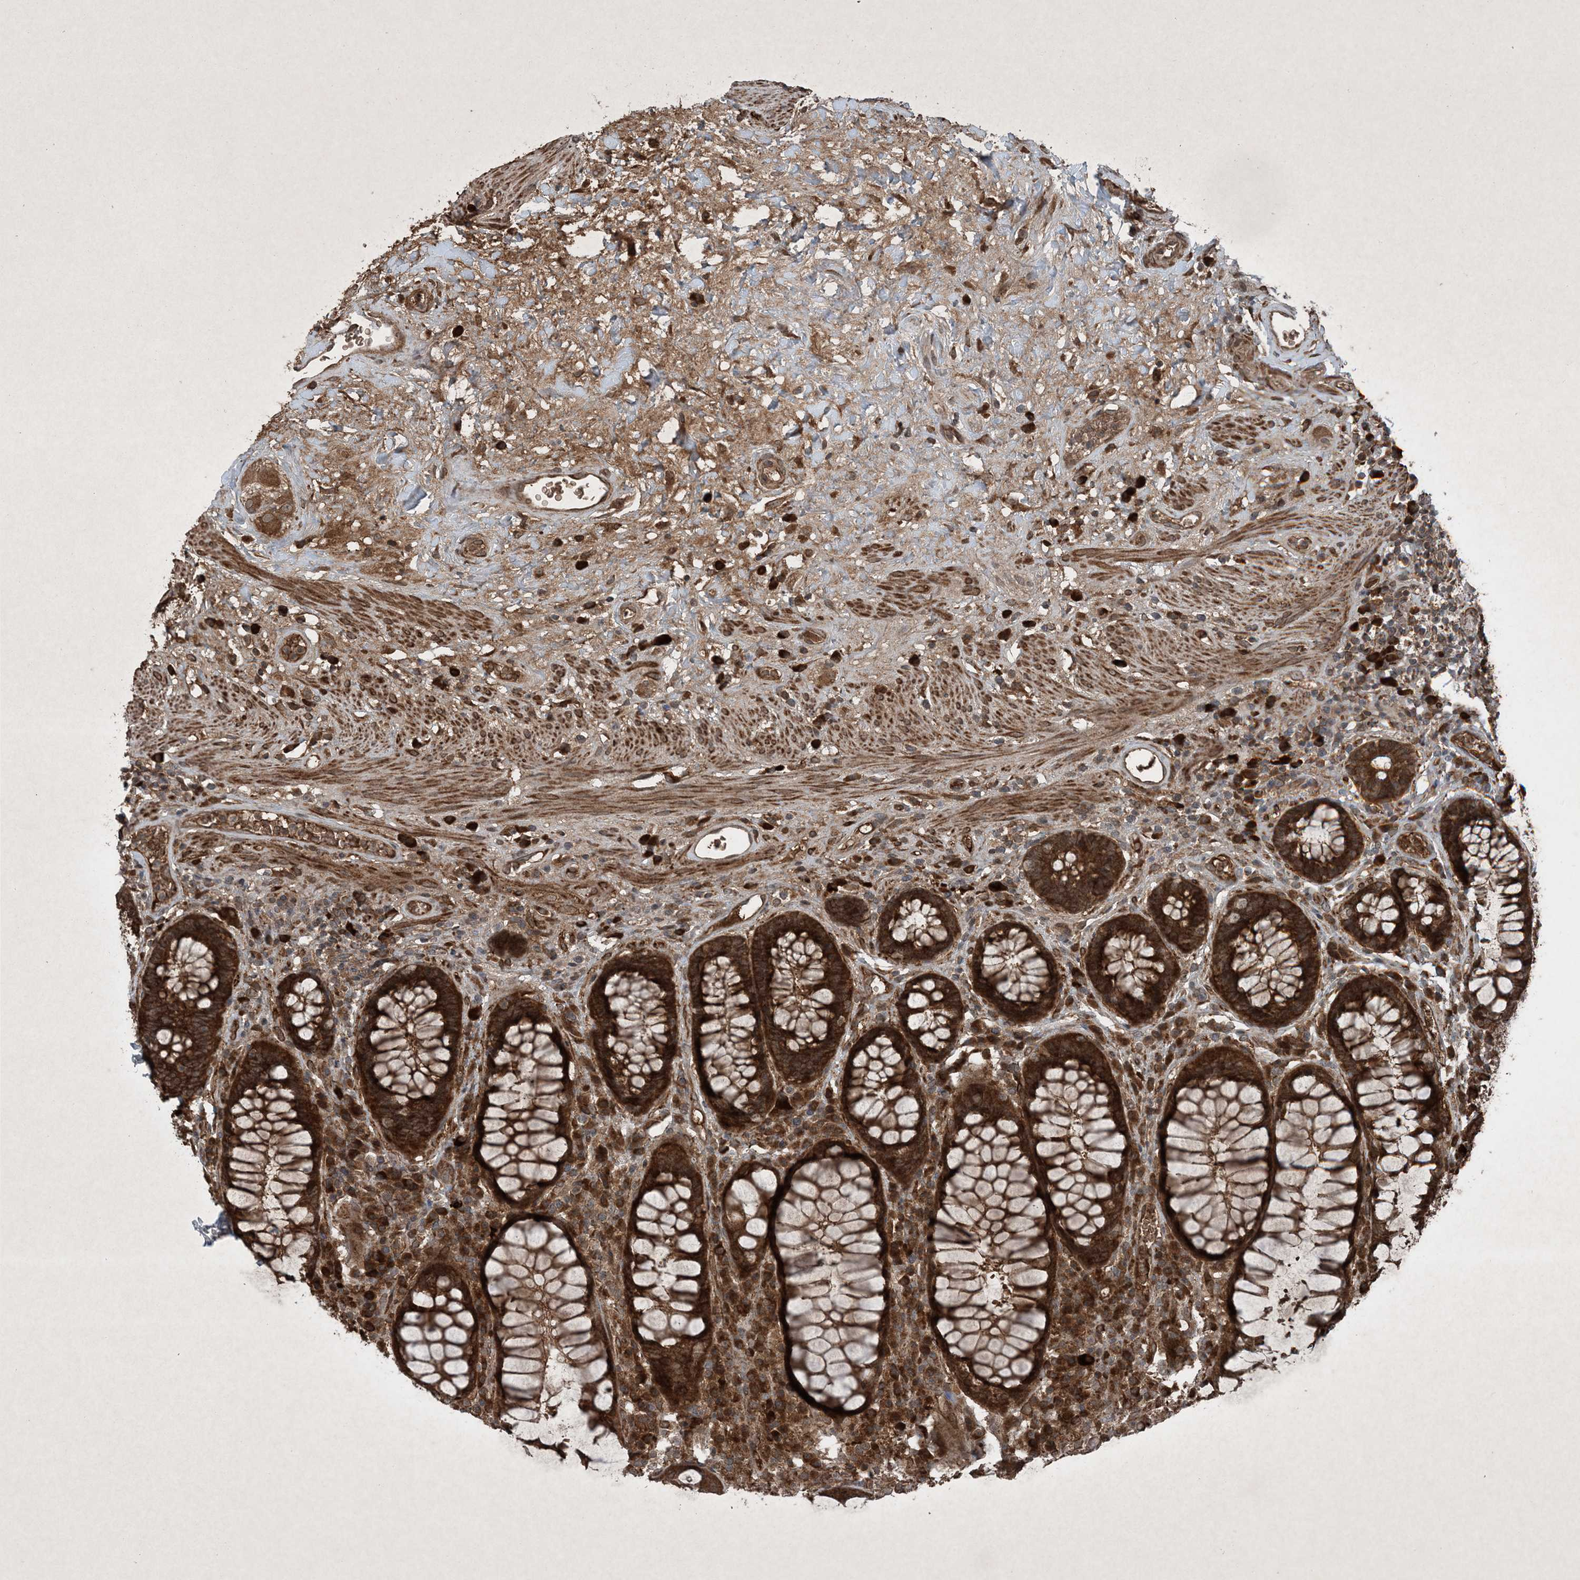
{"staining": {"intensity": "strong", "quantity": ">75%", "location": "cytoplasmic/membranous"}, "tissue": "rectum", "cell_type": "Glandular cells", "image_type": "normal", "snomed": [{"axis": "morphology", "description": "Normal tissue, NOS"}, {"axis": "topography", "description": "Rectum"}], "caption": "Protein analysis of normal rectum reveals strong cytoplasmic/membranous positivity in about >75% of glandular cells.", "gene": "GNG5", "patient": {"sex": "male", "age": 64}}